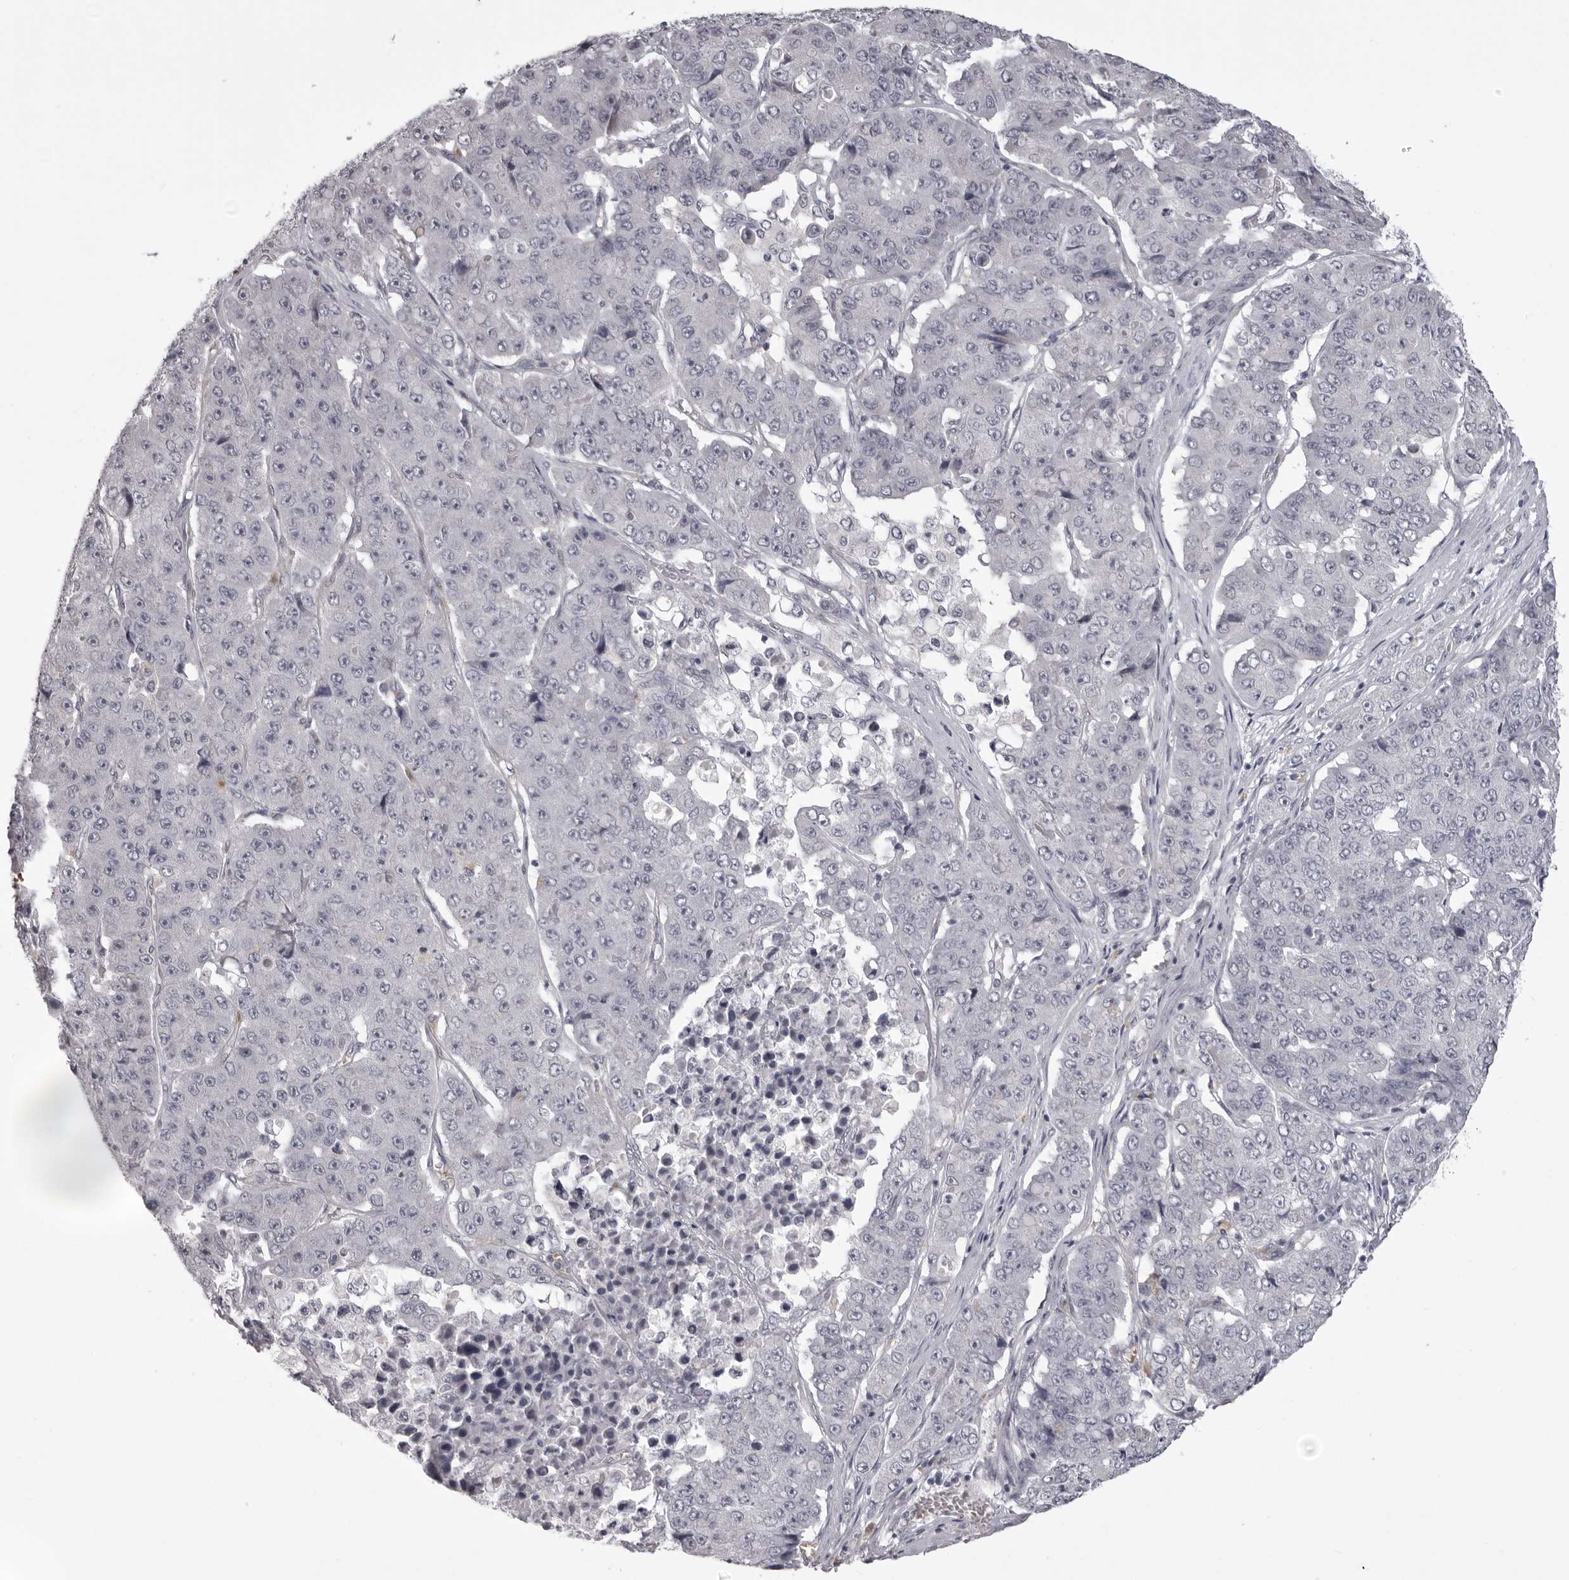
{"staining": {"intensity": "negative", "quantity": "none", "location": "none"}, "tissue": "pancreatic cancer", "cell_type": "Tumor cells", "image_type": "cancer", "snomed": [{"axis": "morphology", "description": "Adenocarcinoma, NOS"}, {"axis": "topography", "description": "Pancreas"}], "caption": "An immunohistochemistry (IHC) histopathology image of pancreatic adenocarcinoma is shown. There is no staining in tumor cells of pancreatic adenocarcinoma. (DAB IHC visualized using brightfield microscopy, high magnification).", "gene": "EPHA10", "patient": {"sex": "male", "age": 50}}